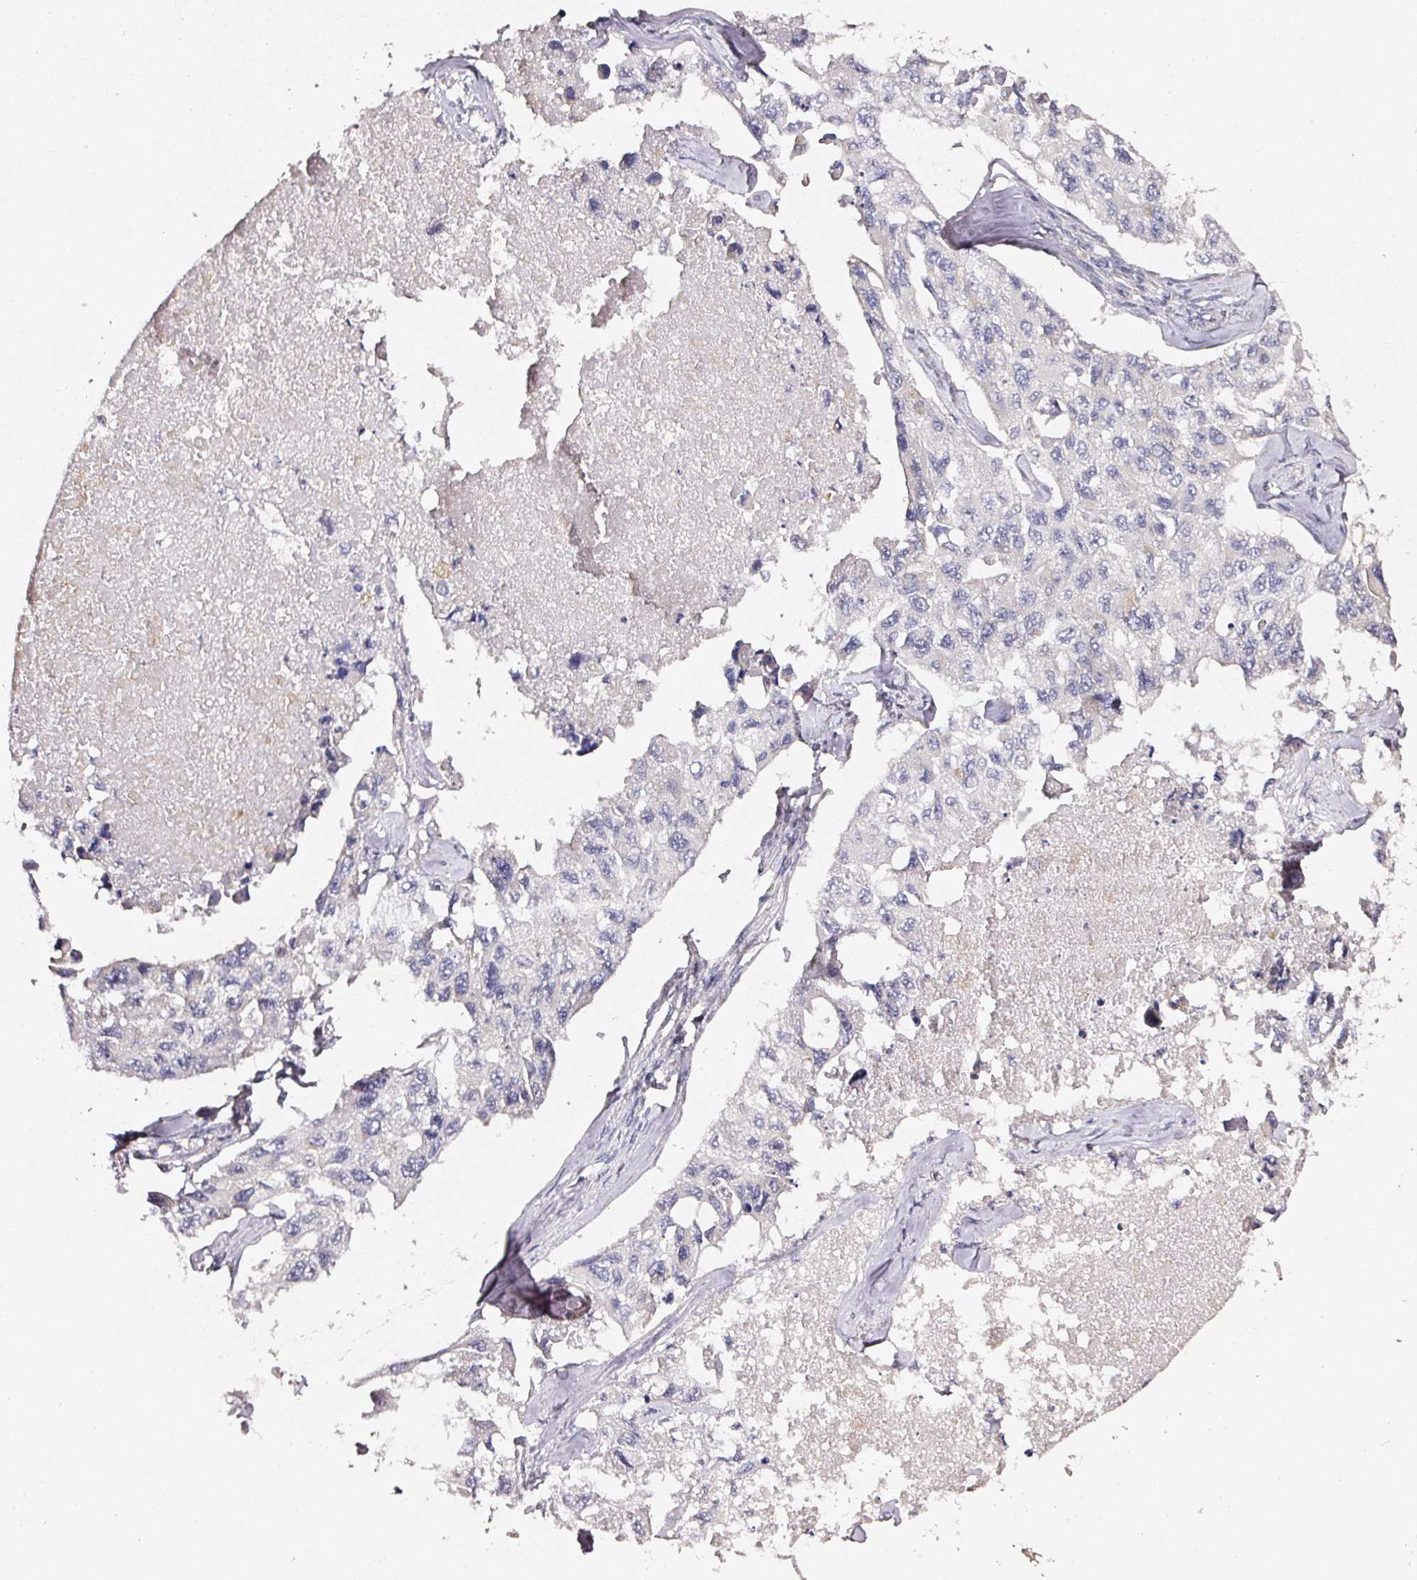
{"staining": {"intensity": "negative", "quantity": "none", "location": "none"}, "tissue": "lung cancer", "cell_type": "Tumor cells", "image_type": "cancer", "snomed": [{"axis": "morphology", "description": "Adenocarcinoma, NOS"}, {"axis": "topography", "description": "Lung"}], "caption": "Immunohistochemistry (IHC) of adenocarcinoma (lung) exhibits no expression in tumor cells.", "gene": "NTRK1", "patient": {"sex": "male", "age": 64}}